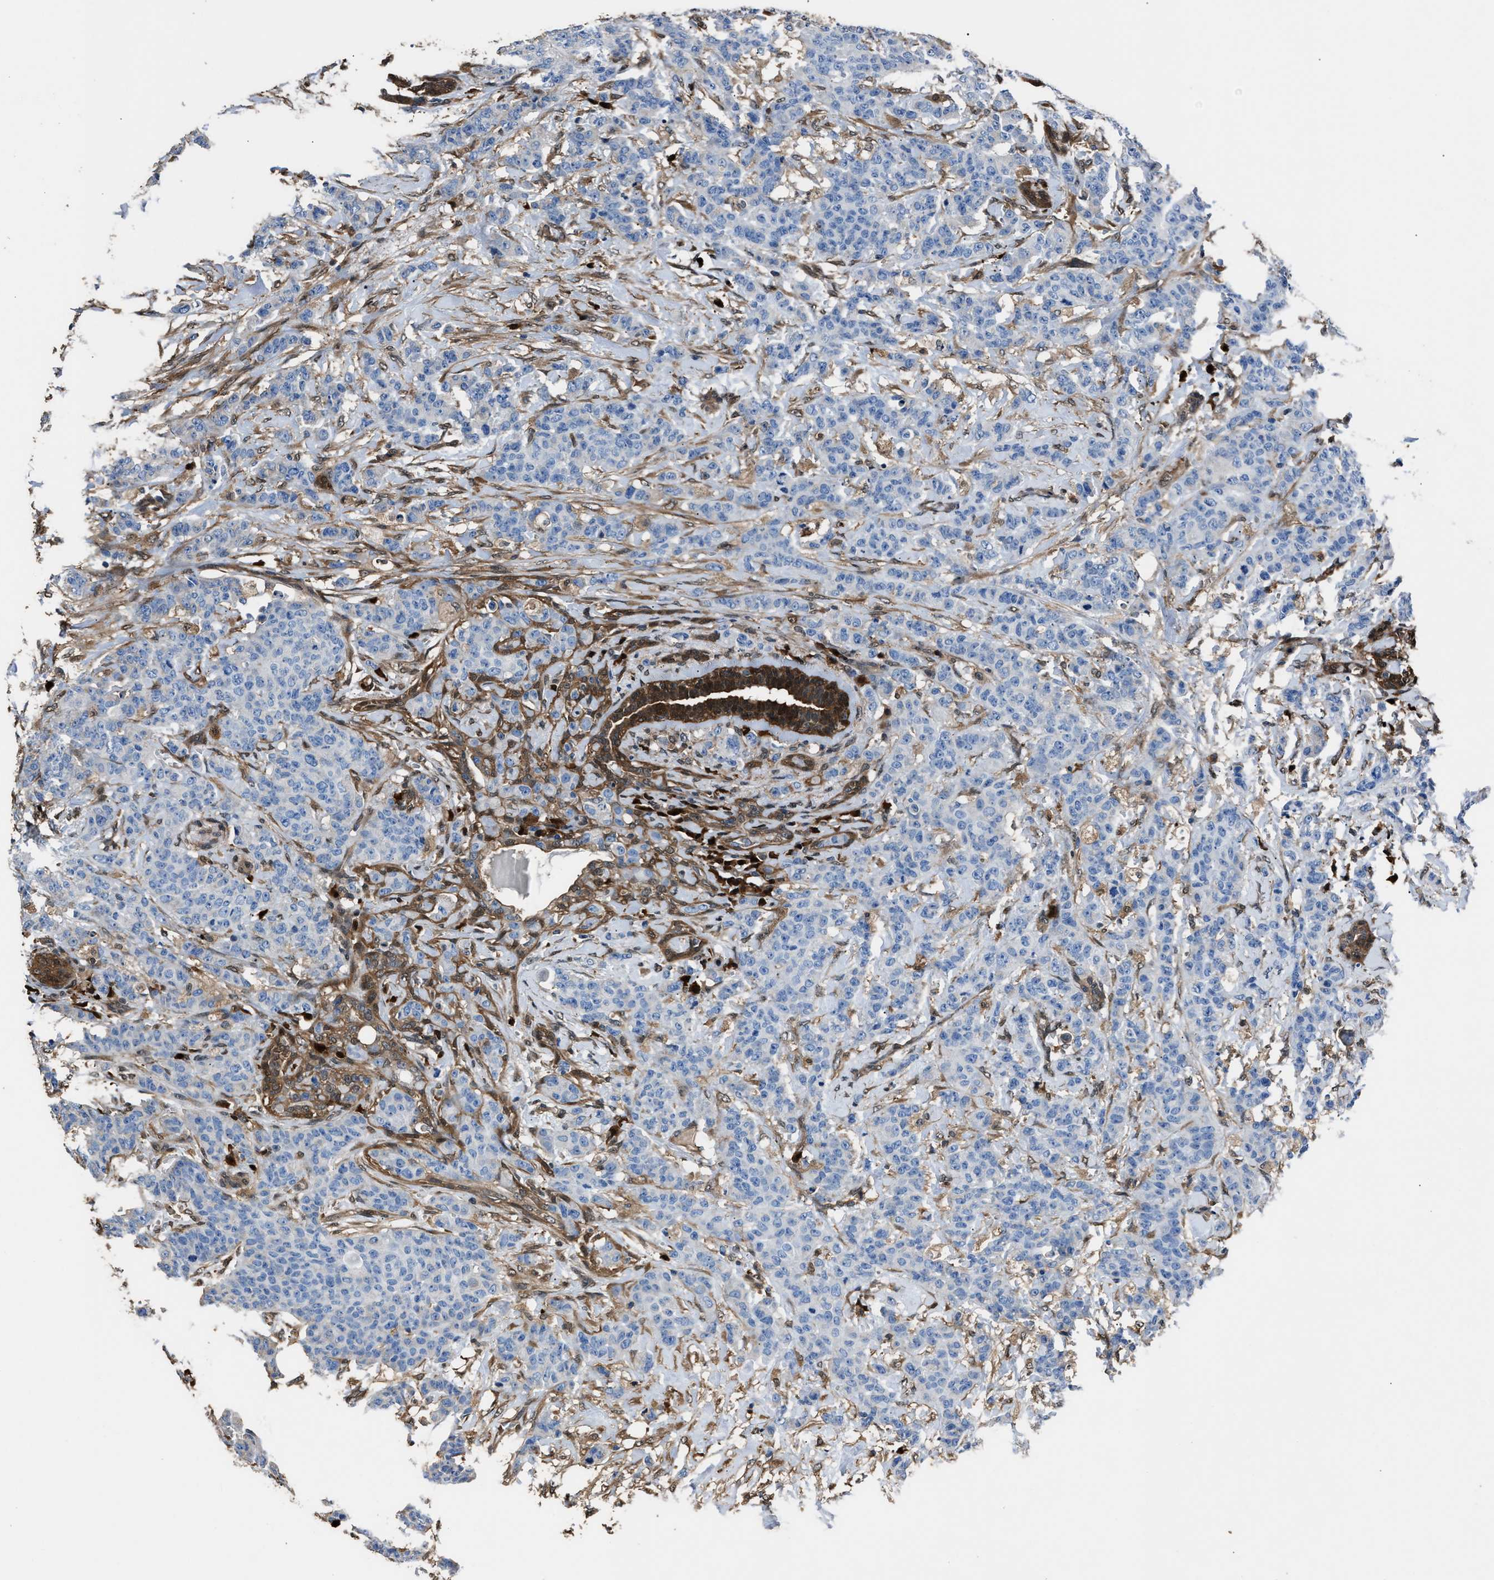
{"staining": {"intensity": "negative", "quantity": "none", "location": "none"}, "tissue": "breast cancer", "cell_type": "Tumor cells", "image_type": "cancer", "snomed": [{"axis": "morphology", "description": "Normal tissue, NOS"}, {"axis": "morphology", "description": "Duct carcinoma"}, {"axis": "topography", "description": "Breast"}], "caption": "Immunohistochemical staining of human breast cancer (intraductal carcinoma) shows no significant positivity in tumor cells. The staining was performed using DAB (3,3'-diaminobenzidine) to visualize the protein expression in brown, while the nuclei were stained in blue with hematoxylin (Magnification: 20x).", "gene": "GSTP1", "patient": {"sex": "female", "age": 40}}